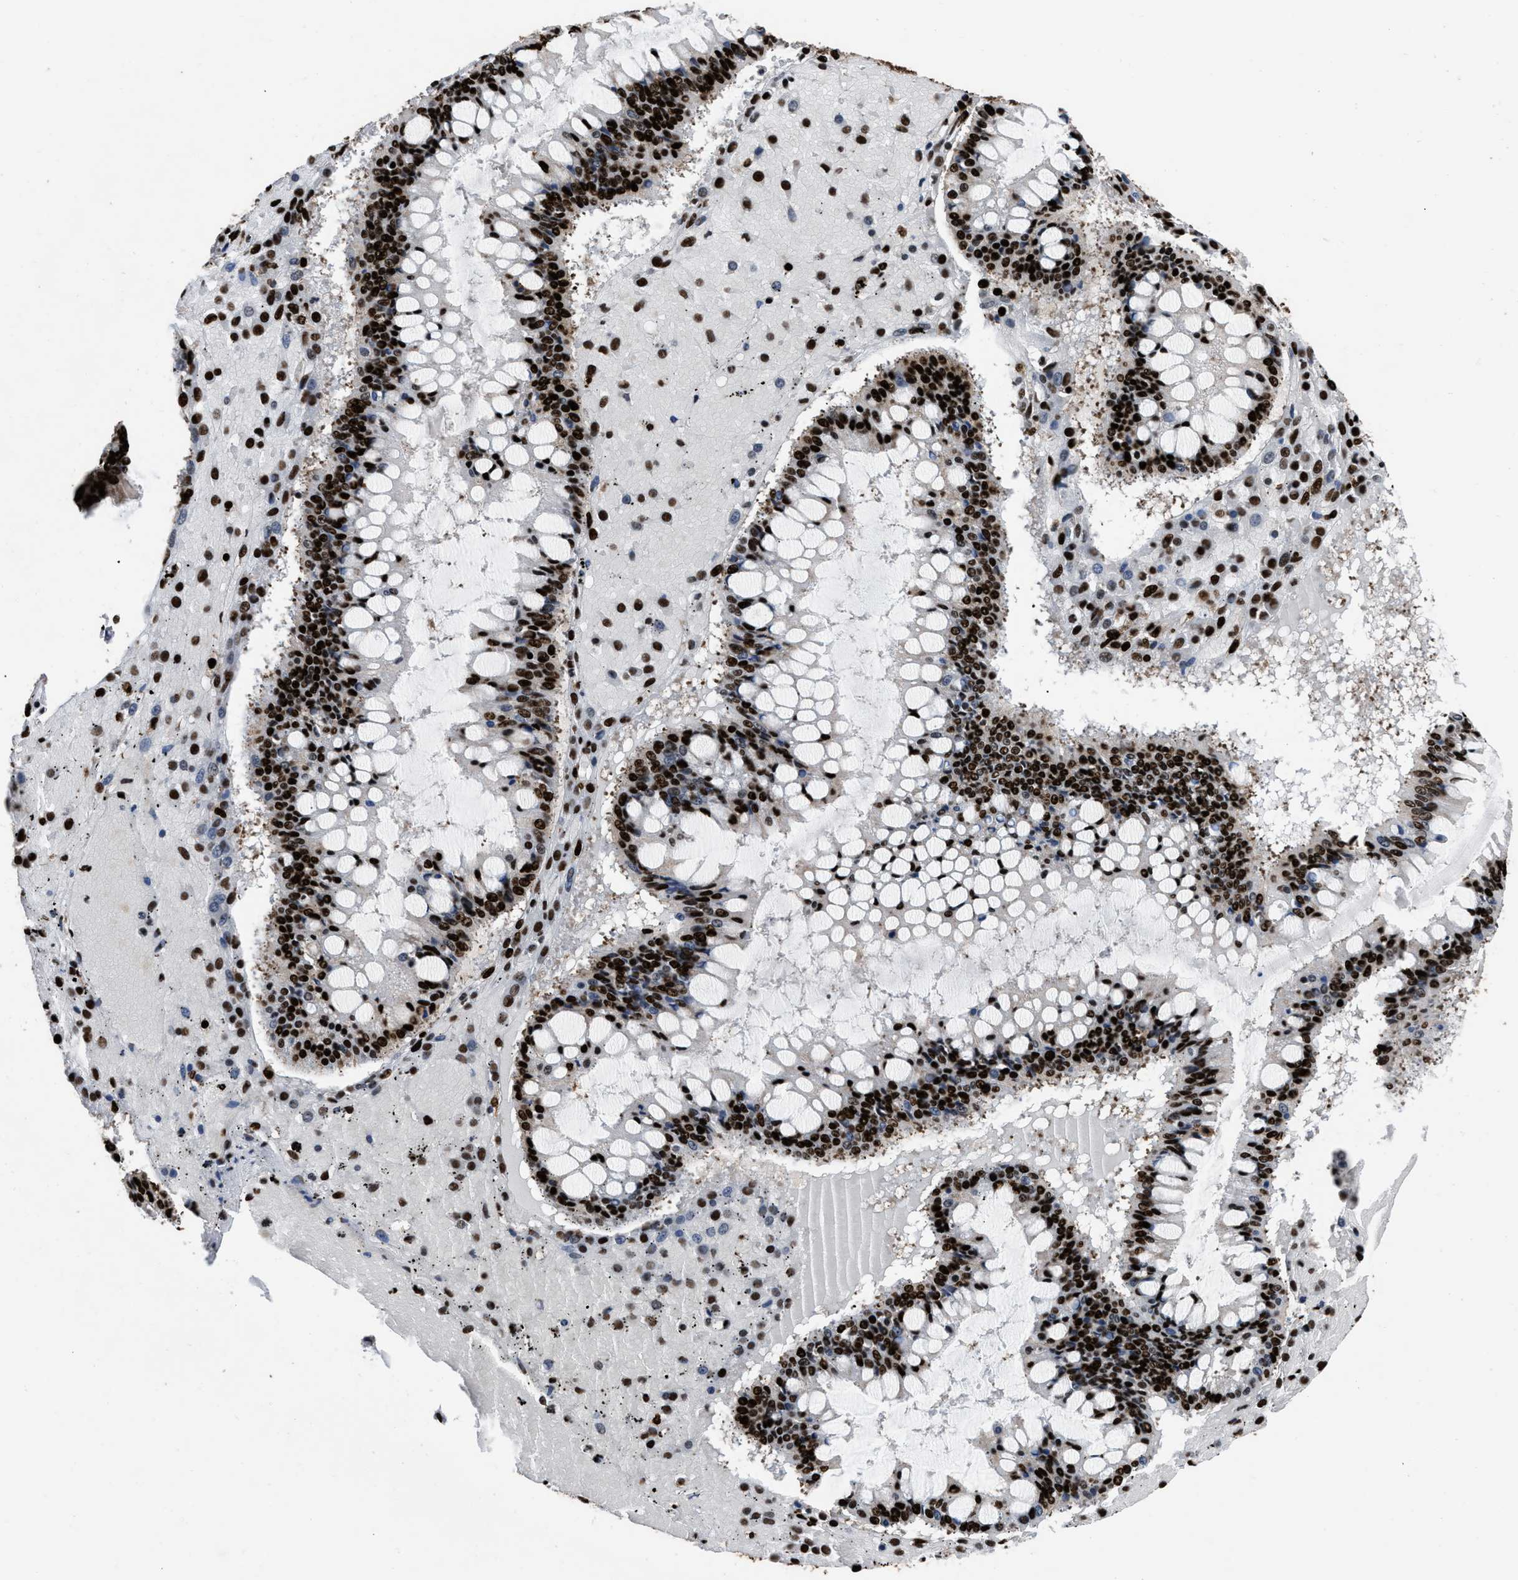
{"staining": {"intensity": "strong", "quantity": ">75%", "location": "nuclear"}, "tissue": "ovarian cancer", "cell_type": "Tumor cells", "image_type": "cancer", "snomed": [{"axis": "morphology", "description": "Cystadenocarcinoma, mucinous, NOS"}, {"axis": "topography", "description": "Ovary"}], "caption": "Approximately >75% of tumor cells in ovarian cancer (mucinous cystadenocarcinoma) reveal strong nuclear protein expression as visualized by brown immunohistochemical staining.", "gene": "HNRNPM", "patient": {"sex": "female", "age": 73}}